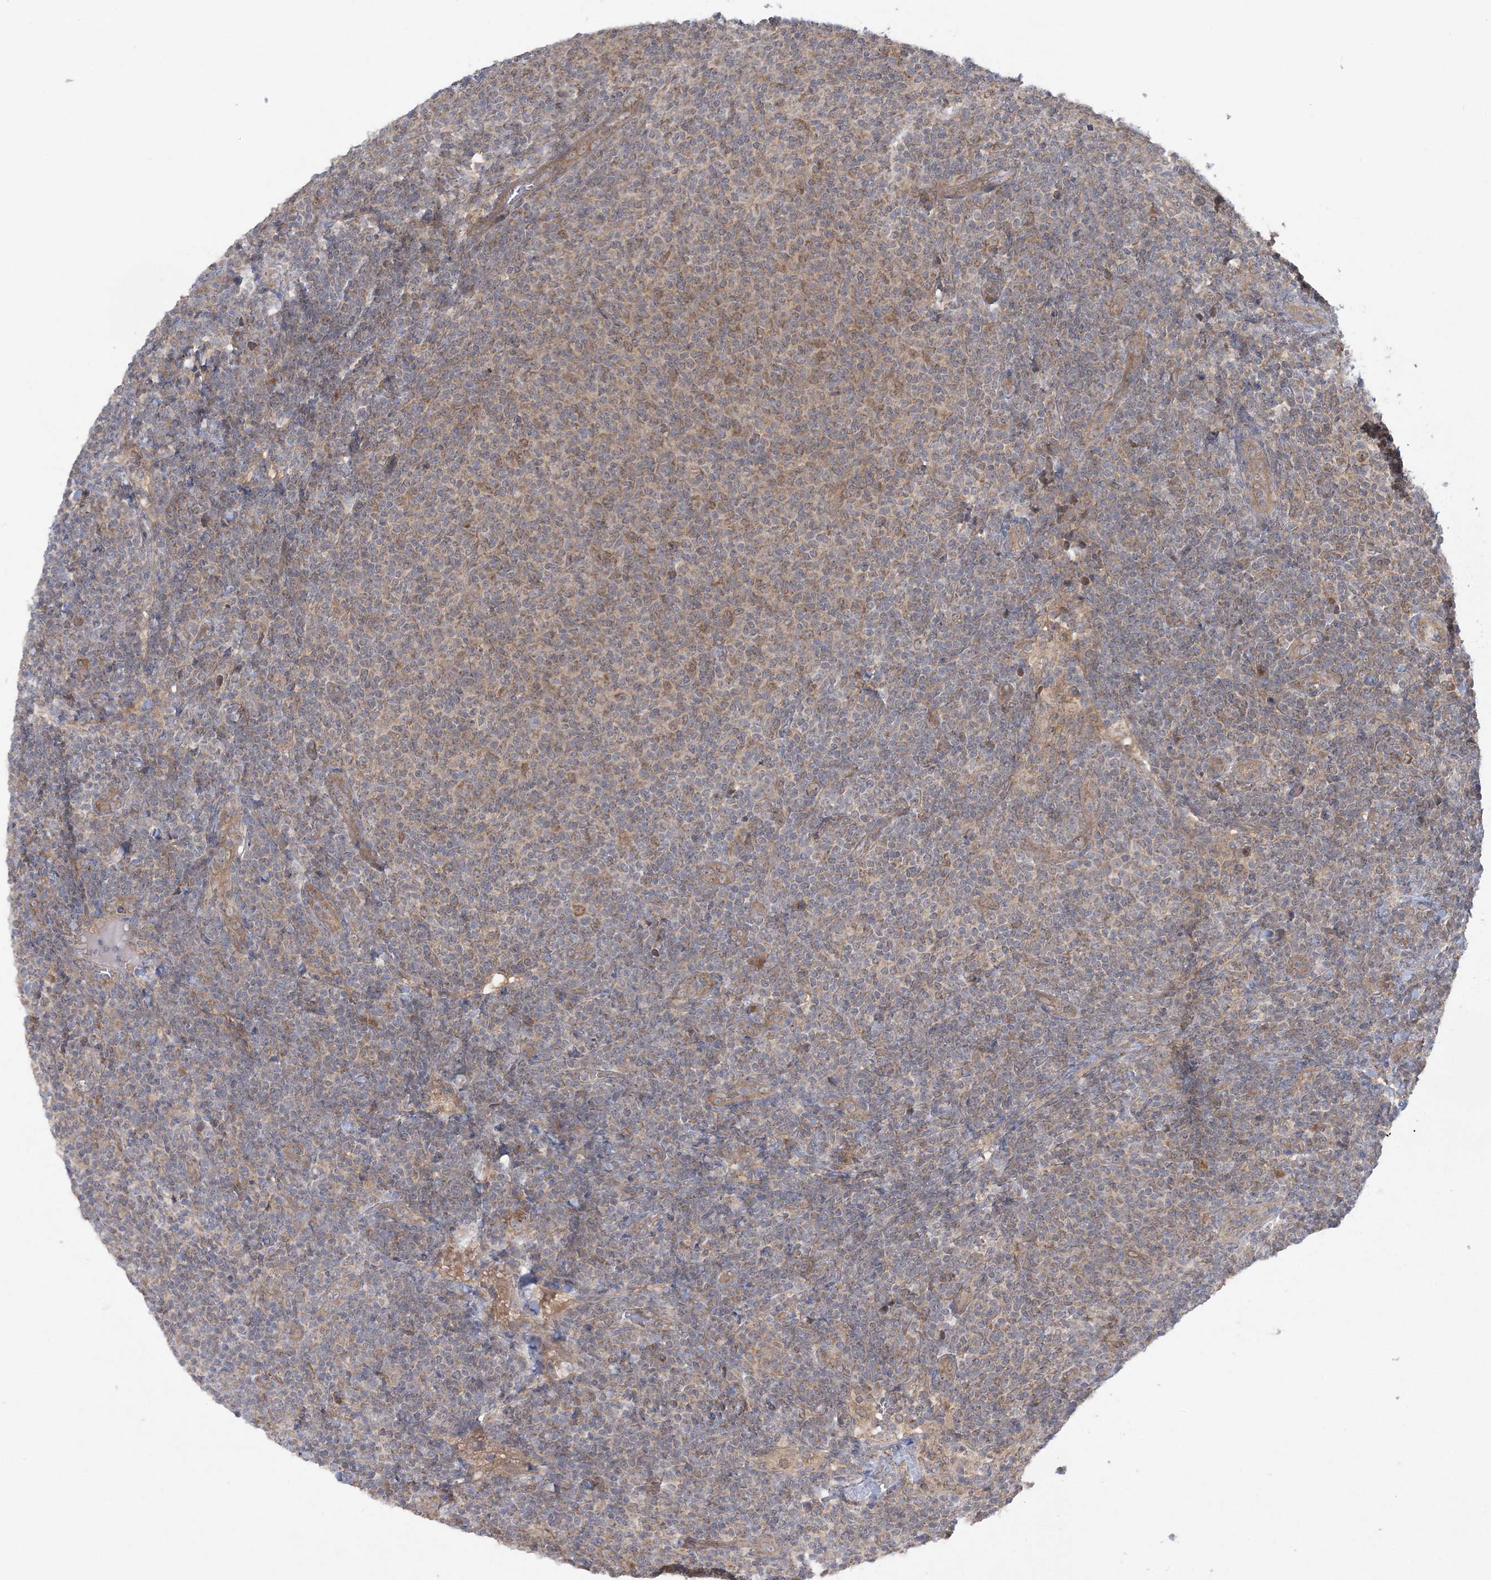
{"staining": {"intensity": "moderate", "quantity": "25%-75%", "location": "cytoplasmic/membranous"}, "tissue": "lymphoma", "cell_type": "Tumor cells", "image_type": "cancer", "snomed": [{"axis": "morphology", "description": "Malignant lymphoma, non-Hodgkin's type, Low grade"}, {"axis": "topography", "description": "Lymph node"}], "caption": "Immunohistochemical staining of human lymphoma shows medium levels of moderate cytoplasmic/membranous protein positivity in about 25%-75% of tumor cells.", "gene": "MMADHC", "patient": {"sex": "male", "age": 66}}